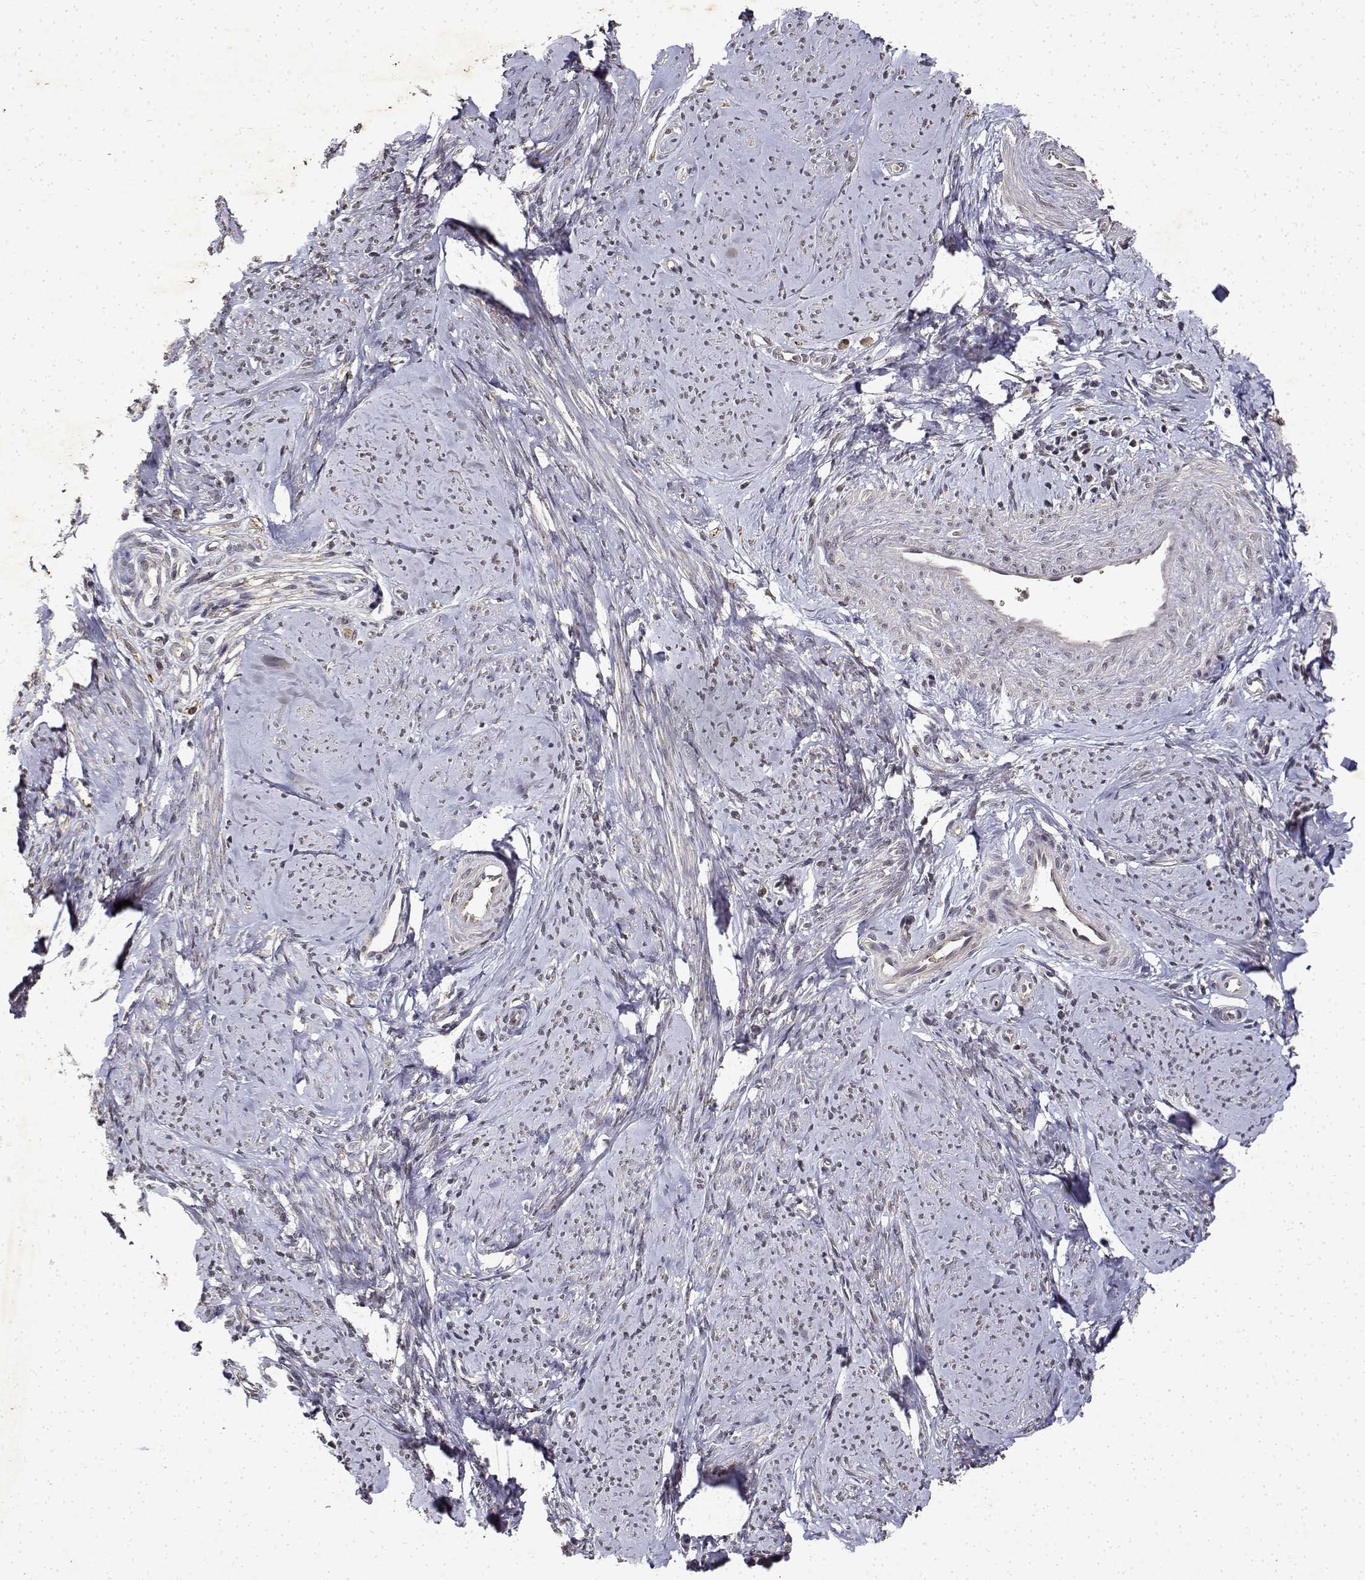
{"staining": {"intensity": "weak", "quantity": "<25%", "location": "cytoplasmic/membranous"}, "tissue": "smooth muscle", "cell_type": "Smooth muscle cells", "image_type": "normal", "snomed": [{"axis": "morphology", "description": "Normal tissue, NOS"}, {"axis": "topography", "description": "Smooth muscle"}], "caption": "This is a micrograph of immunohistochemistry staining of normal smooth muscle, which shows no staining in smooth muscle cells.", "gene": "BDNF", "patient": {"sex": "female", "age": 48}}